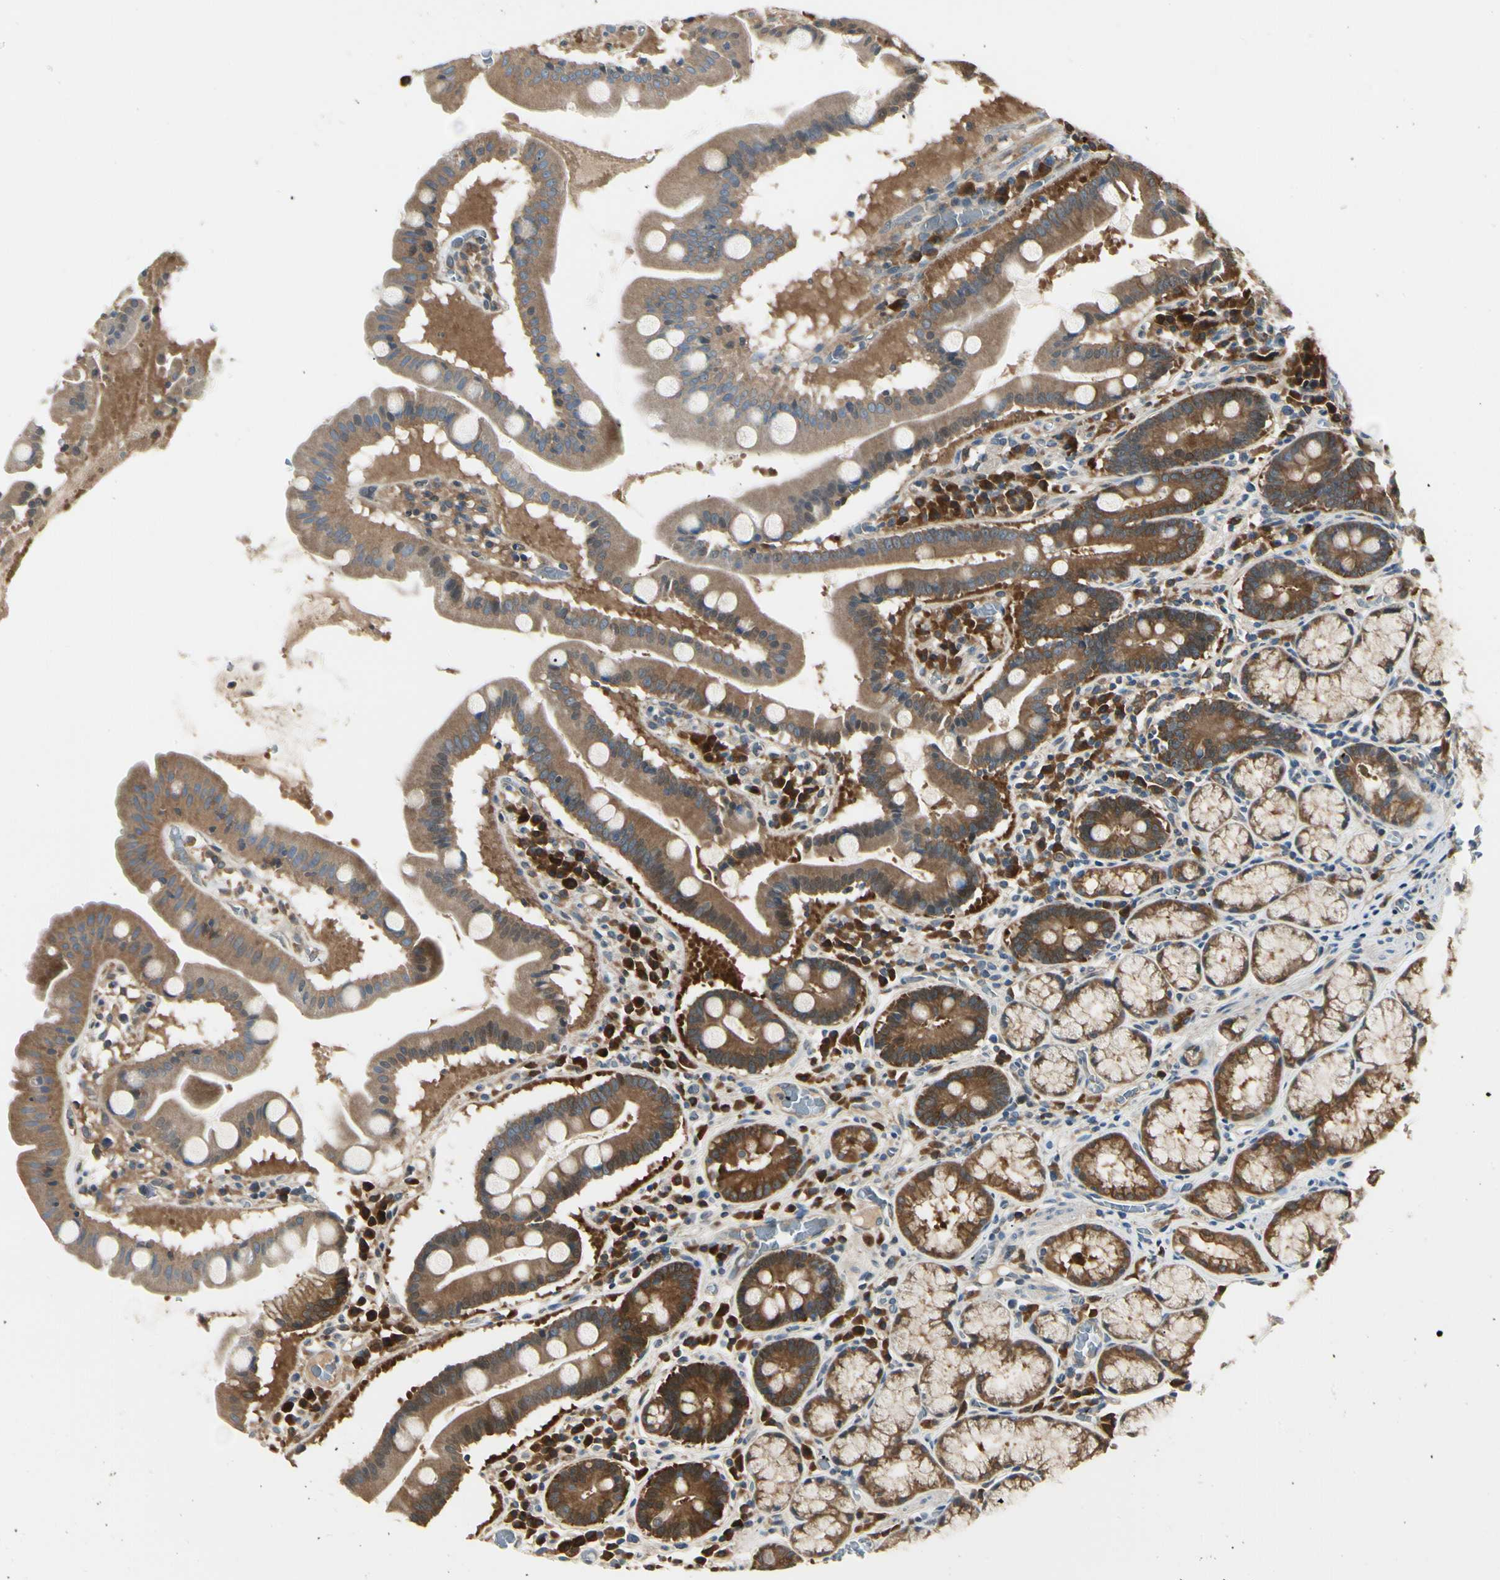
{"staining": {"intensity": "strong", "quantity": ">75%", "location": "cytoplasmic/membranous"}, "tissue": "stomach", "cell_type": "Glandular cells", "image_type": "normal", "snomed": [{"axis": "morphology", "description": "Normal tissue, NOS"}, {"axis": "topography", "description": "Stomach, lower"}], "caption": "Immunohistochemistry (IHC) photomicrograph of benign stomach: stomach stained using immunohistochemistry displays high levels of strong protein expression localized specifically in the cytoplasmic/membranous of glandular cells, appearing as a cytoplasmic/membranous brown color.", "gene": "NME1", "patient": {"sex": "male", "age": 56}}